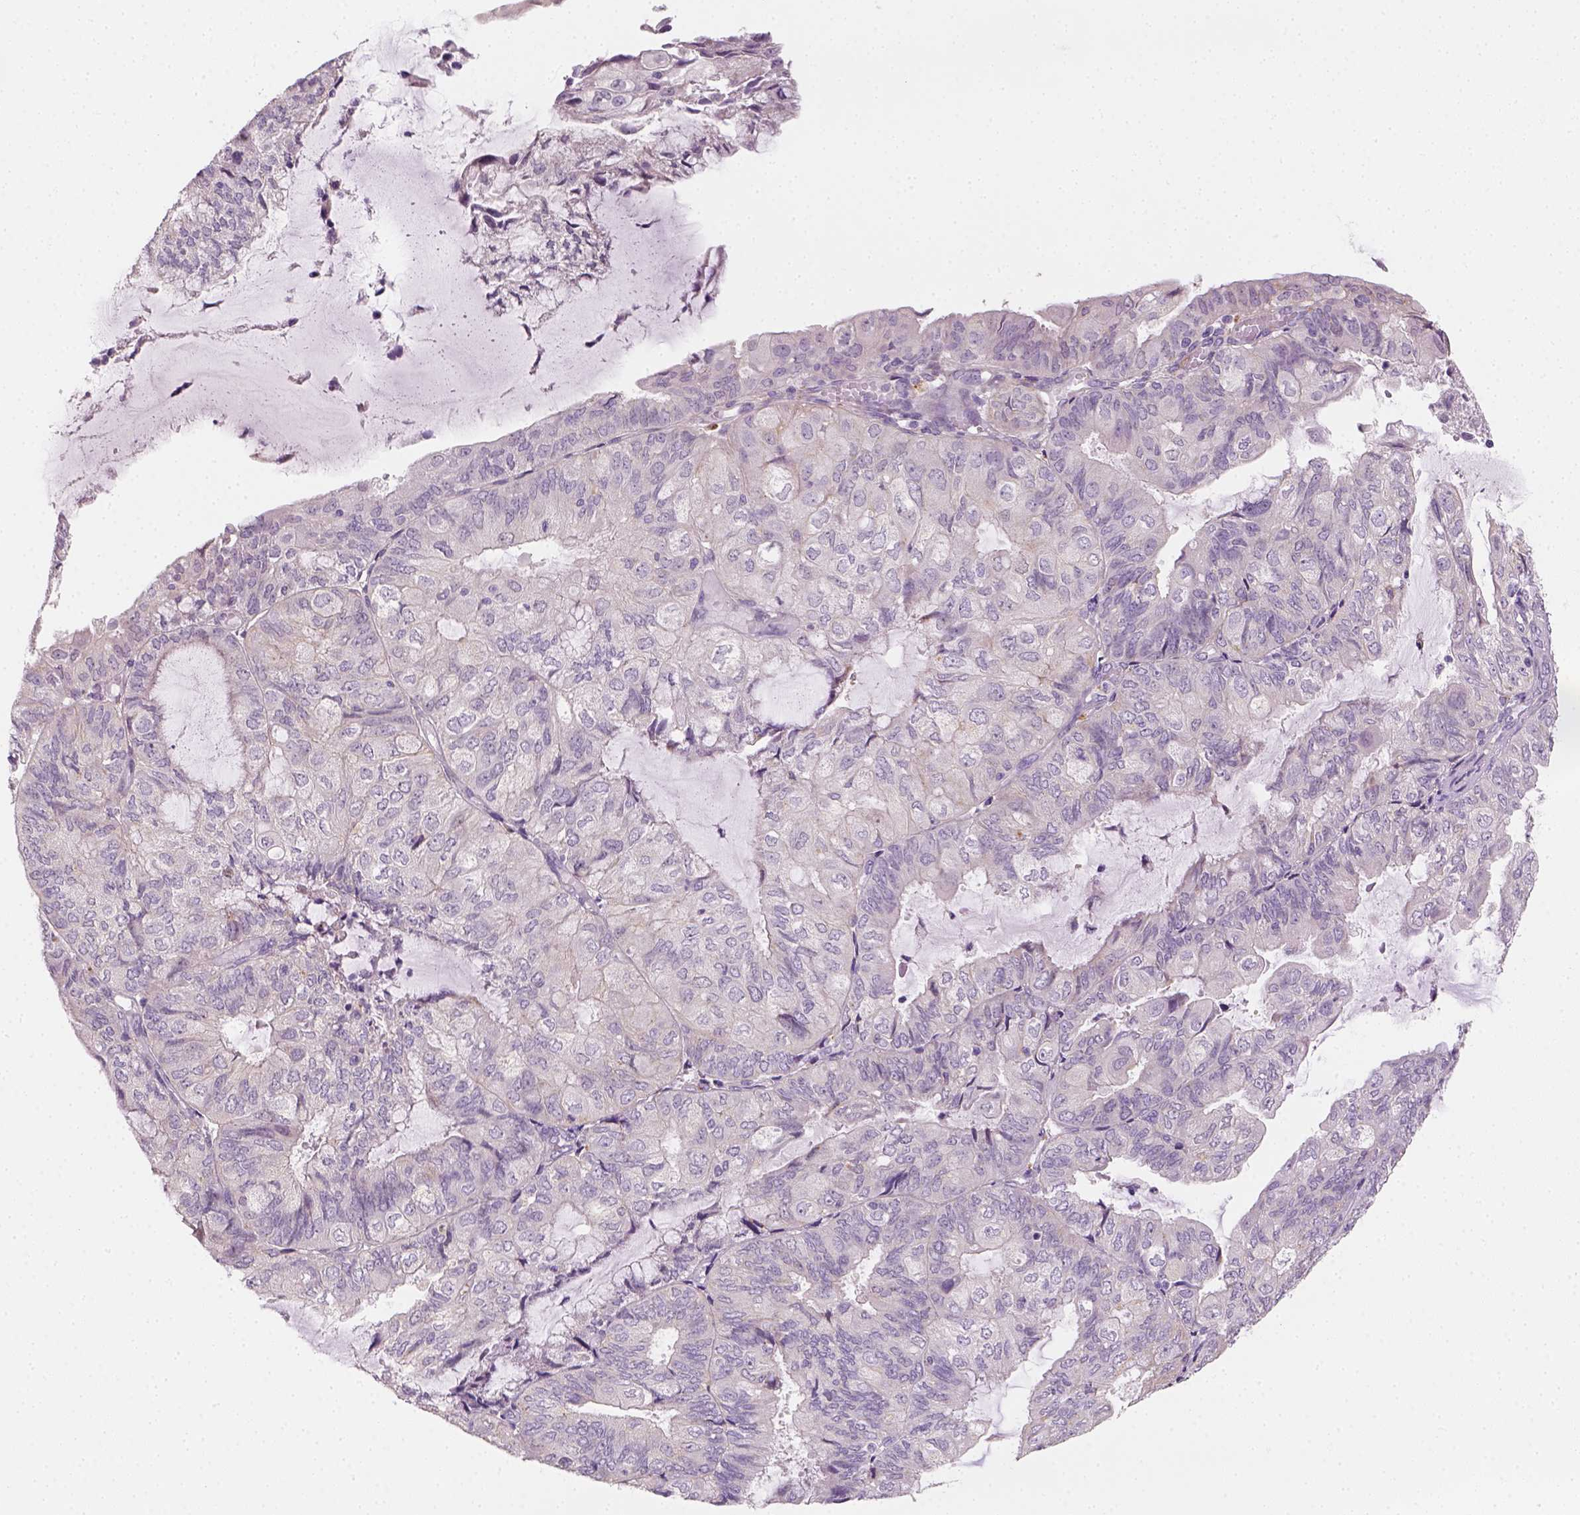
{"staining": {"intensity": "negative", "quantity": "none", "location": "none"}, "tissue": "endometrial cancer", "cell_type": "Tumor cells", "image_type": "cancer", "snomed": [{"axis": "morphology", "description": "Adenocarcinoma, NOS"}, {"axis": "topography", "description": "Endometrium"}], "caption": "Tumor cells are negative for brown protein staining in endometrial adenocarcinoma.", "gene": "FAM163B", "patient": {"sex": "female", "age": 81}}